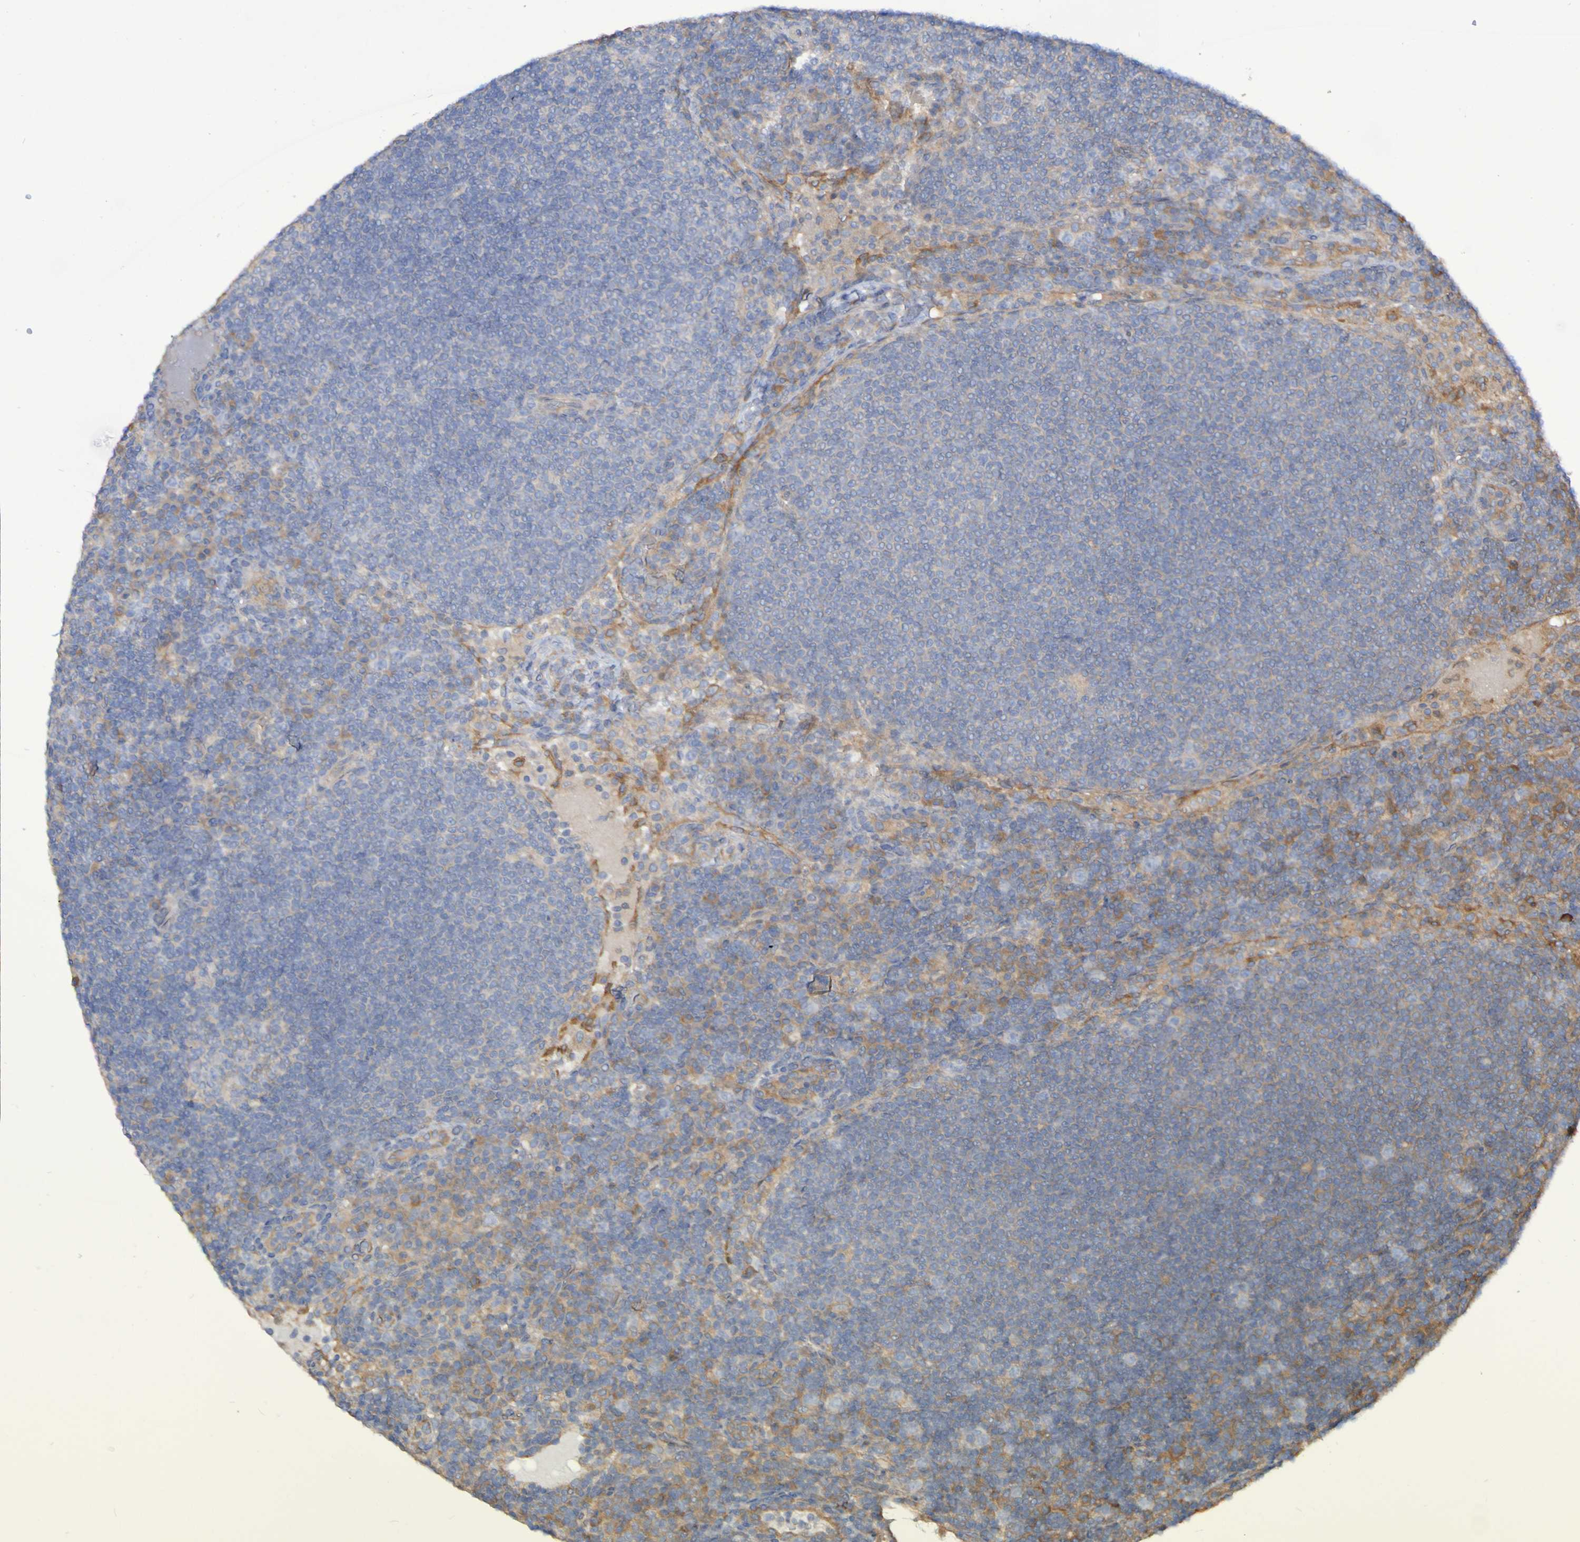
{"staining": {"intensity": "negative", "quantity": "none", "location": "none"}, "tissue": "lymph node", "cell_type": "Germinal center cells", "image_type": "normal", "snomed": [{"axis": "morphology", "description": "Normal tissue, NOS"}, {"axis": "topography", "description": "Lymph node"}], "caption": "The image exhibits no significant staining in germinal center cells of lymph node.", "gene": "SYNJ1", "patient": {"sex": "female", "age": 53}}